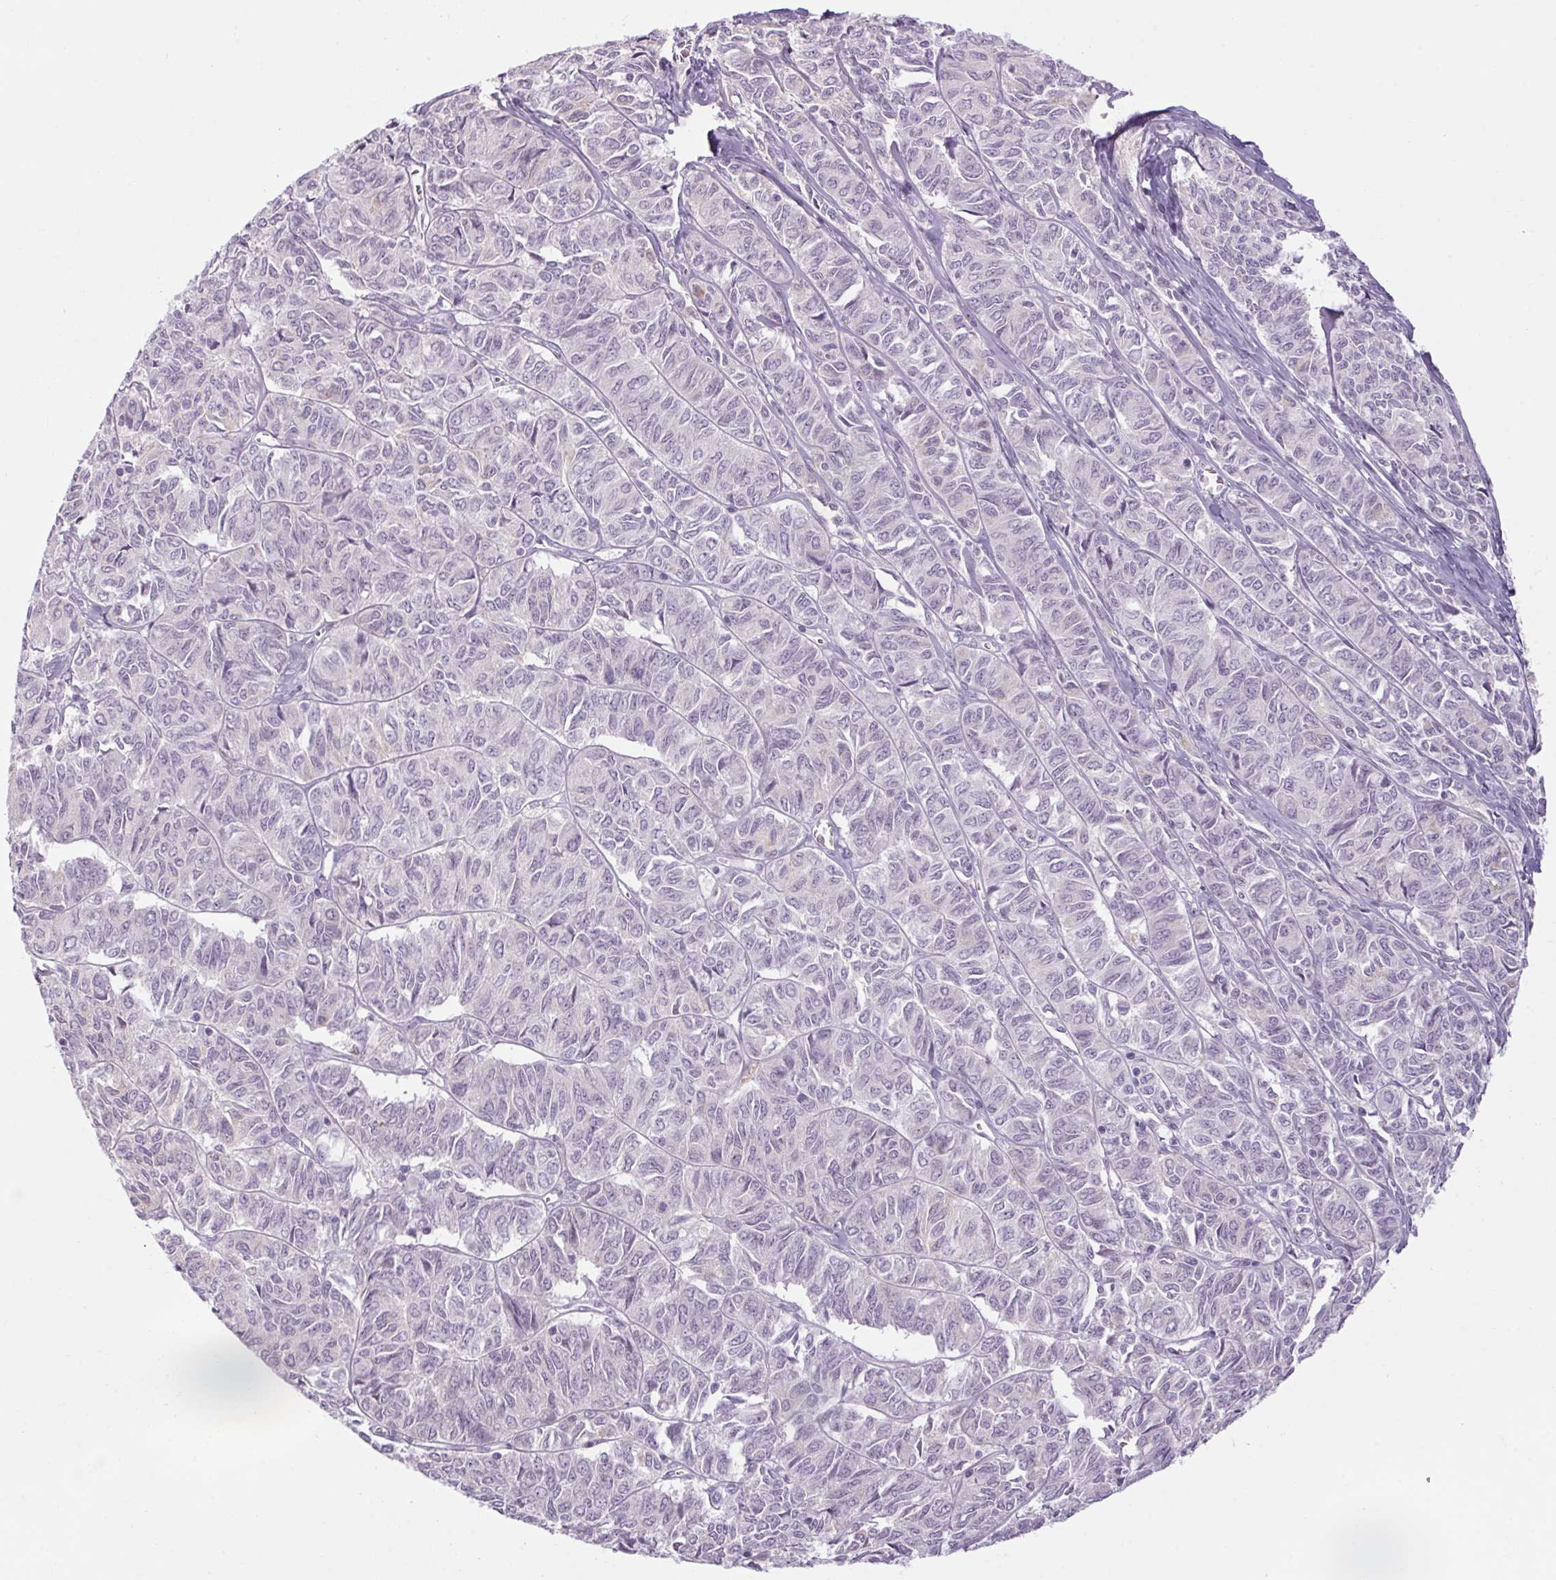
{"staining": {"intensity": "negative", "quantity": "none", "location": "none"}, "tissue": "ovarian cancer", "cell_type": "Tumor cells", "image_type": "cancer", "snomed": [{"axis": "morphology", "description": "Carcinoma, endometroid"}, {"axis": "topography", "description": "Ovary"}], "caption": "High magnification brightfield microscopy of ovarian cancer stained with DAB (3,3'-diaminobenzidine) (brown) and counterstained with hematoxylin (blue): tumor cells show no significant staining.", "gene": "RPTN", "patient": {"sex": "female", "age": 80}}